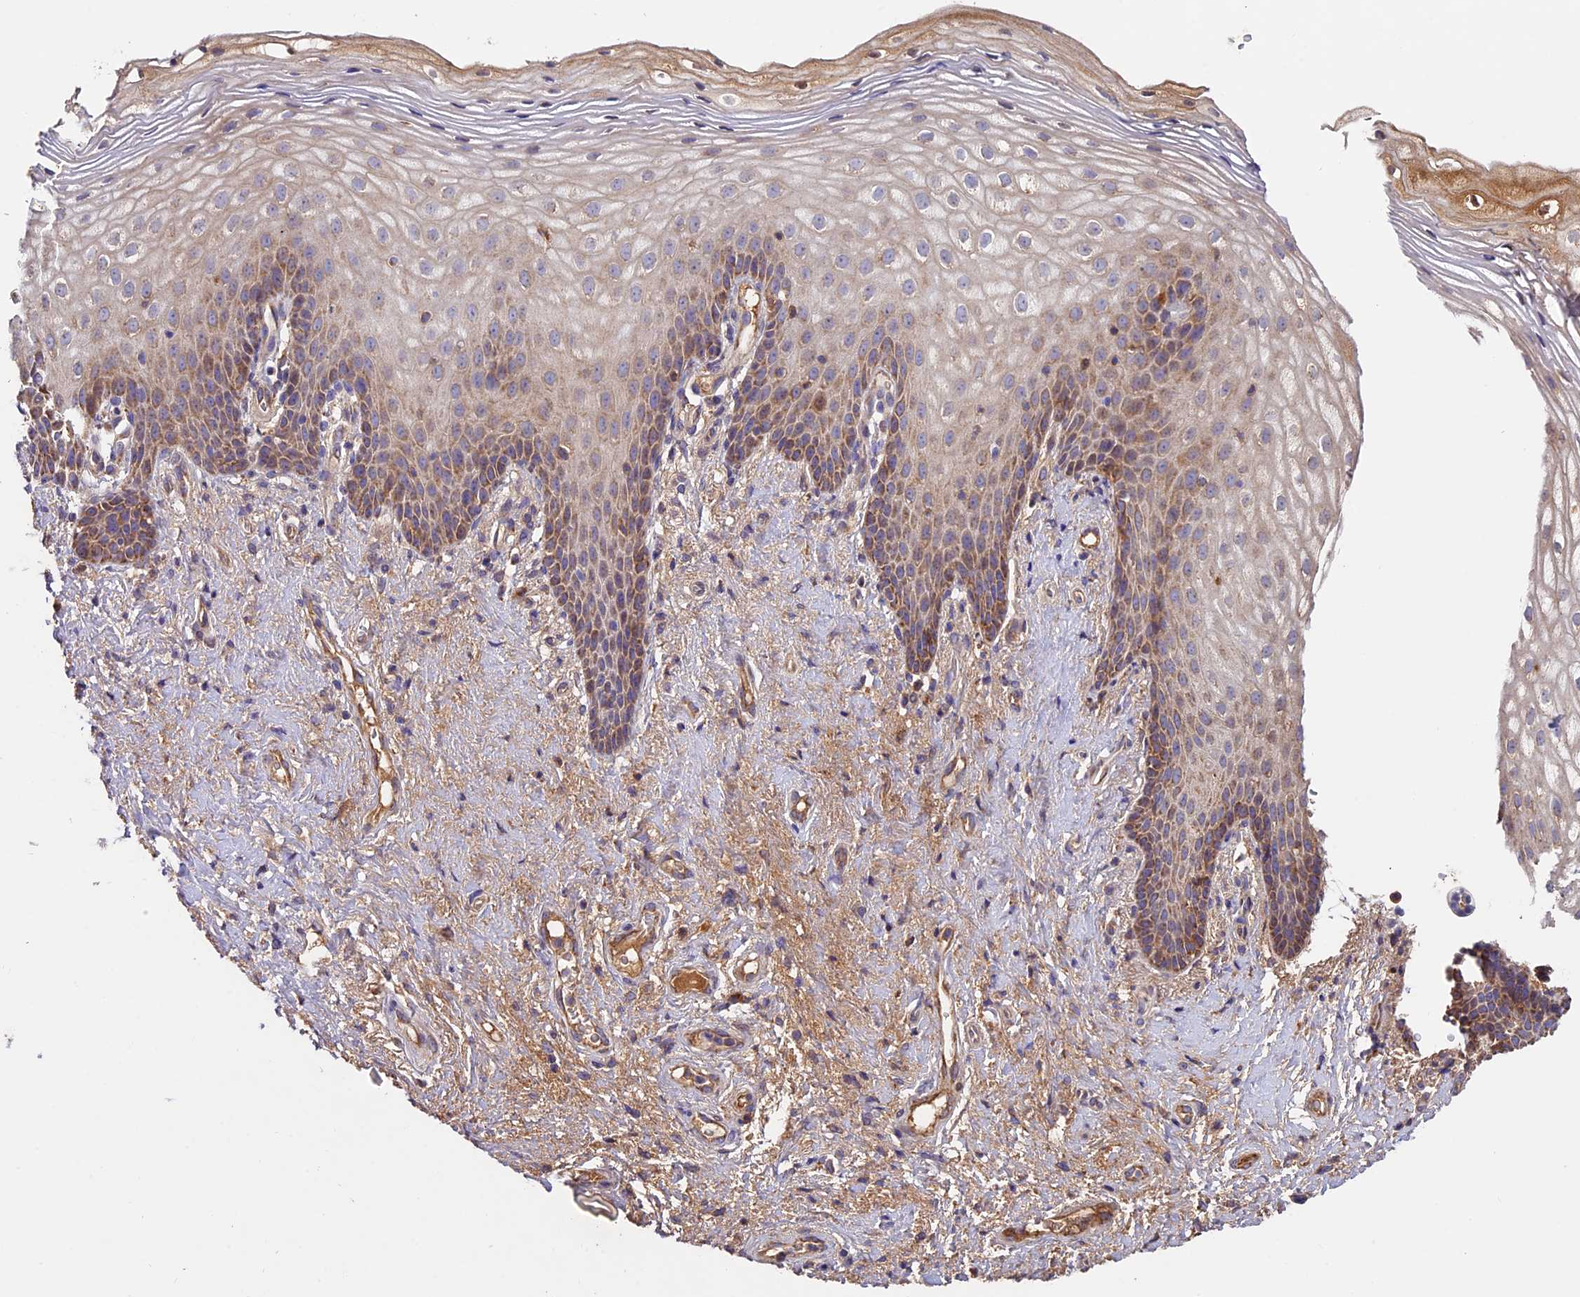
{"staining": {"intensity": "moderate", "quantity": "25%-75%", "location": "cytoplasmic/membranous"}, "tissue": "vagina", "cell_type": "Squamous epithelial cells", "image_type": "normal", "snomed": [{"axis": "morphology", "description": "Normal tissue, NOS"}, {"axis": "topography", "description": "Vagina"}], "caption": "Protein staining demonstrates moderate cytoplasmic/membranous positivity in about 25%-75% of squamous epithelial cells in normal vagina.", "gene": "OCEL1", "patient": {"sex": "female", "age": 60}}